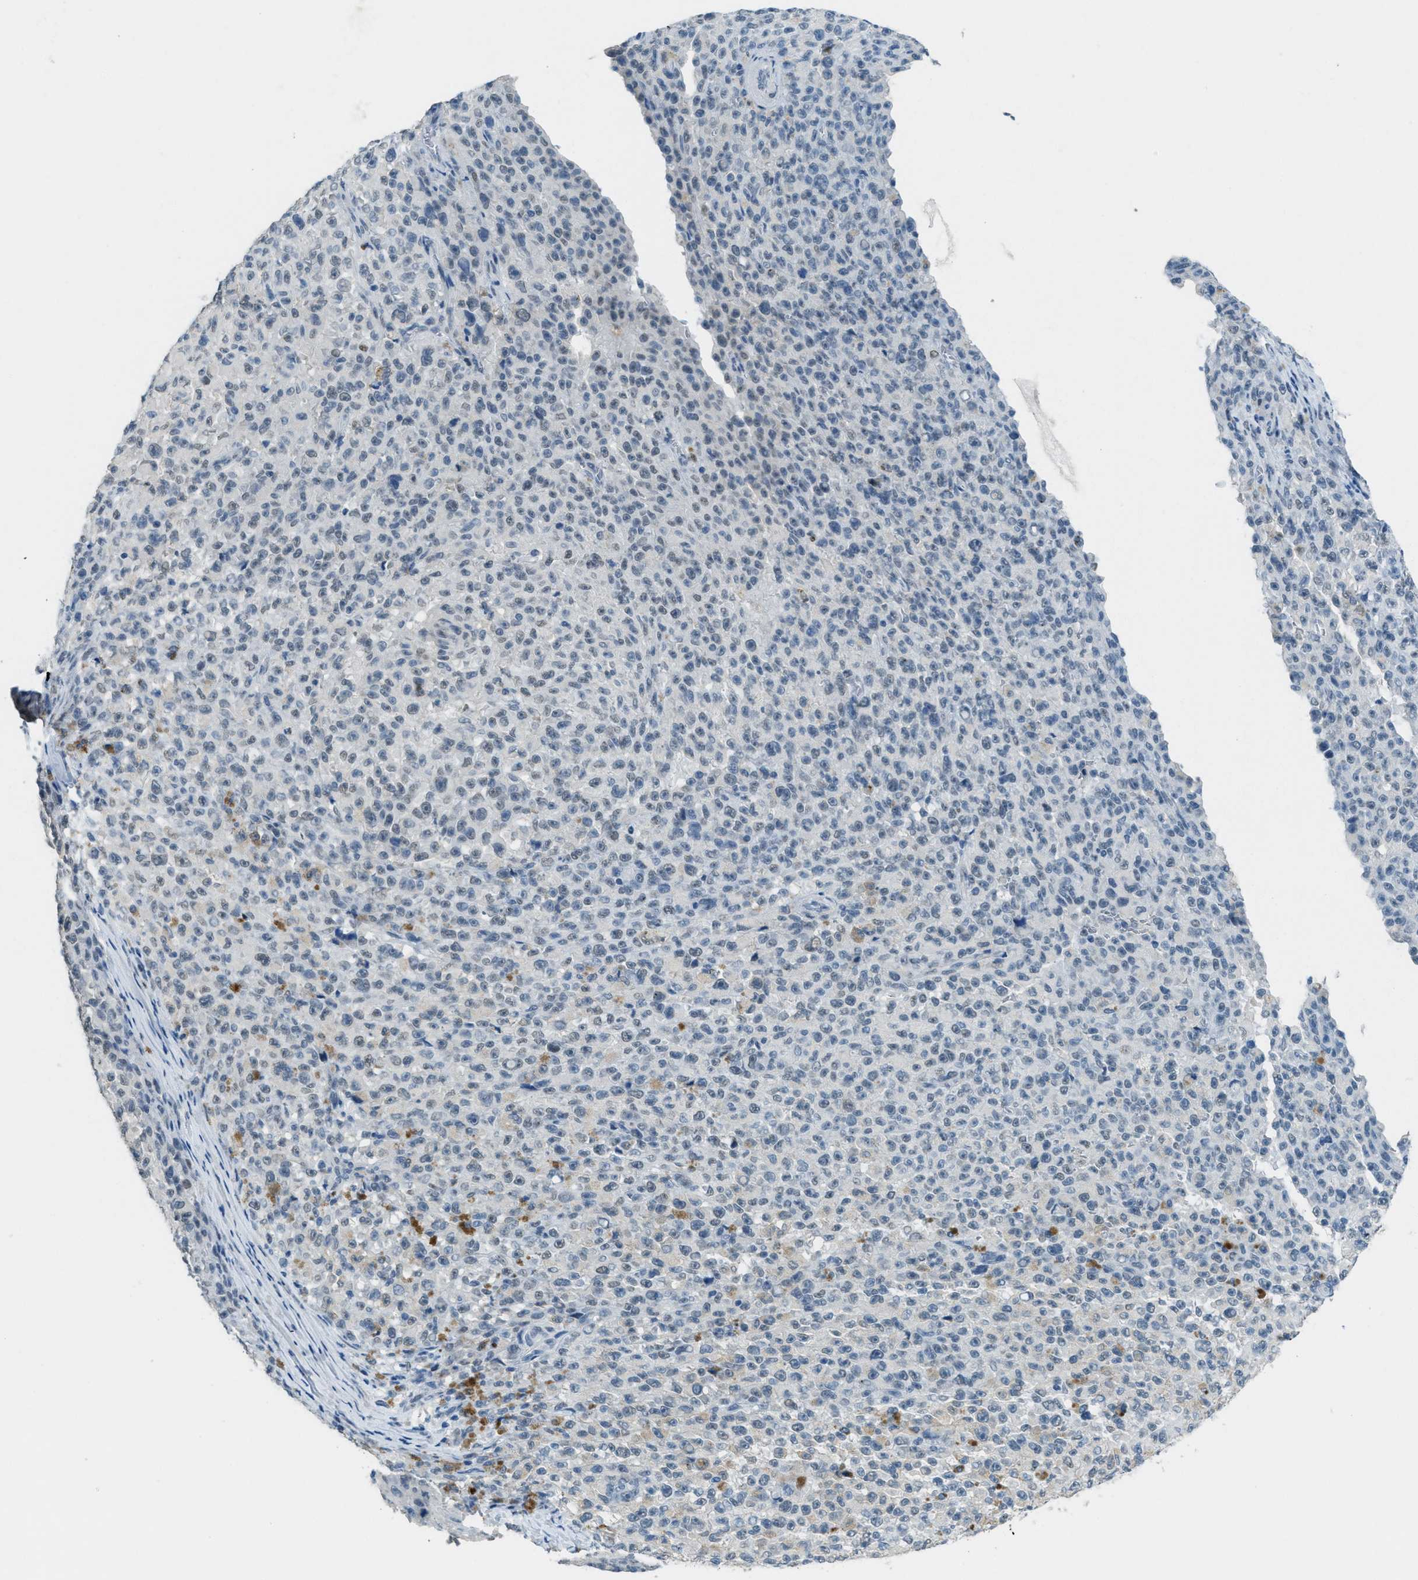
{"staining": {"intensity": "weak", "quantity": "<25%", "location": "nuclear"}, "tissue": "melanoma", "cell_type": "Tumor cells", "image_type": "cancer", "snomed": [{"axis": "morphology", "description": "Malignant melanoma, NOS"}, {"axis": "topography", "description": "Skin"}], "caption": "The micrograph demonstrates no staining of tumor cells in melanoma. Nuclei are stained in blue.", "gene": "TTC13", "patient": {"sex": "female", "age": 82}}